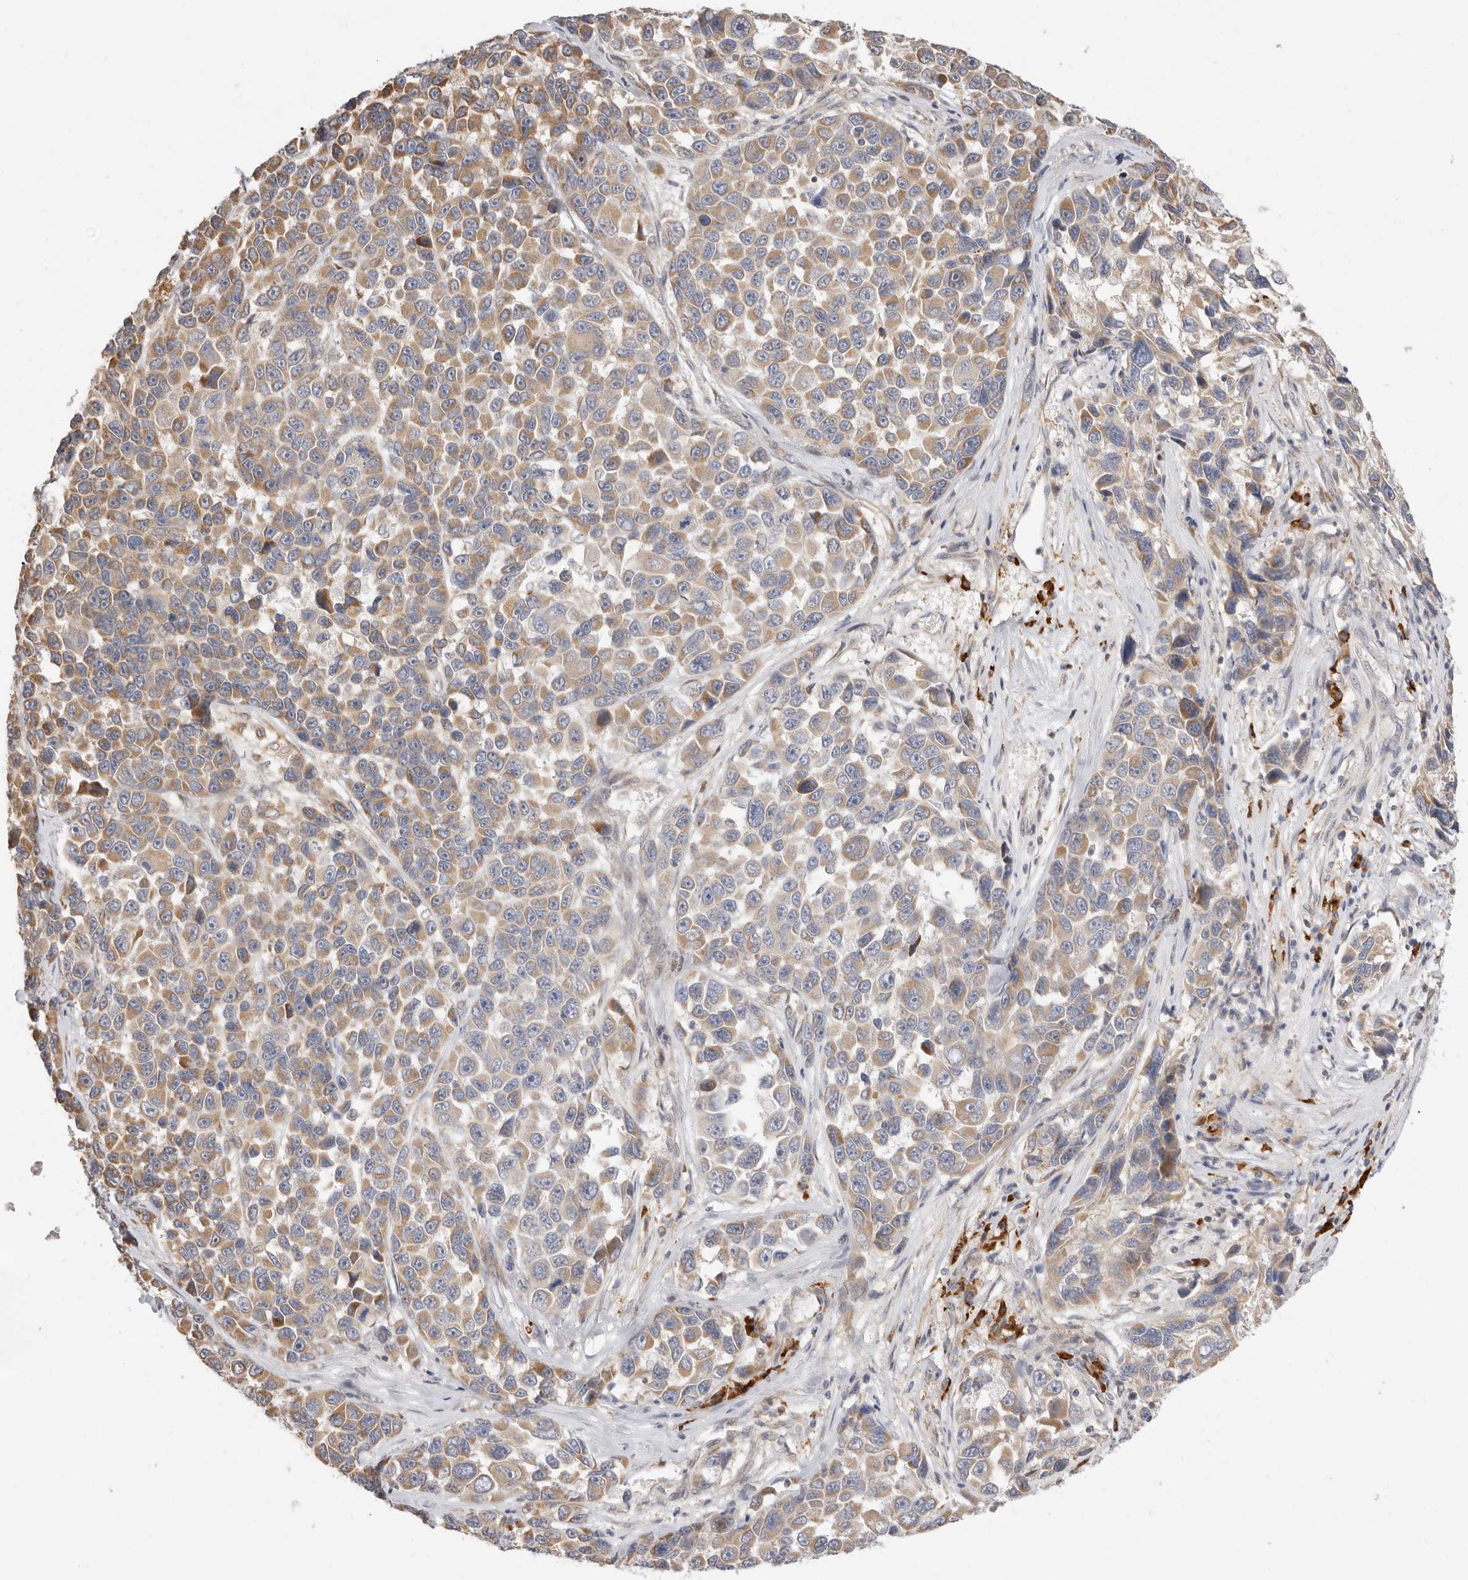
{"staining": {"intensity": "moderate", "quantity": ">75%", "location": "cytoplasmic/membranous"}, "tissue": "melanoma", "cell_type": "Tumor cells", "image_type": "cancer", "snomed": [{"axis": "morphology", "description": "Malignant melanoma, NOS"}, {"axis": "topography", "description": "Skin"}], "caption": "Human malignant melanoma stained with a brown dye reveals moderate cytoplasmic/membranous positive staining in approximately >75% of tumor cells.", "gene": "USH1C", "patient": {"sex": "male", "age": 53}}